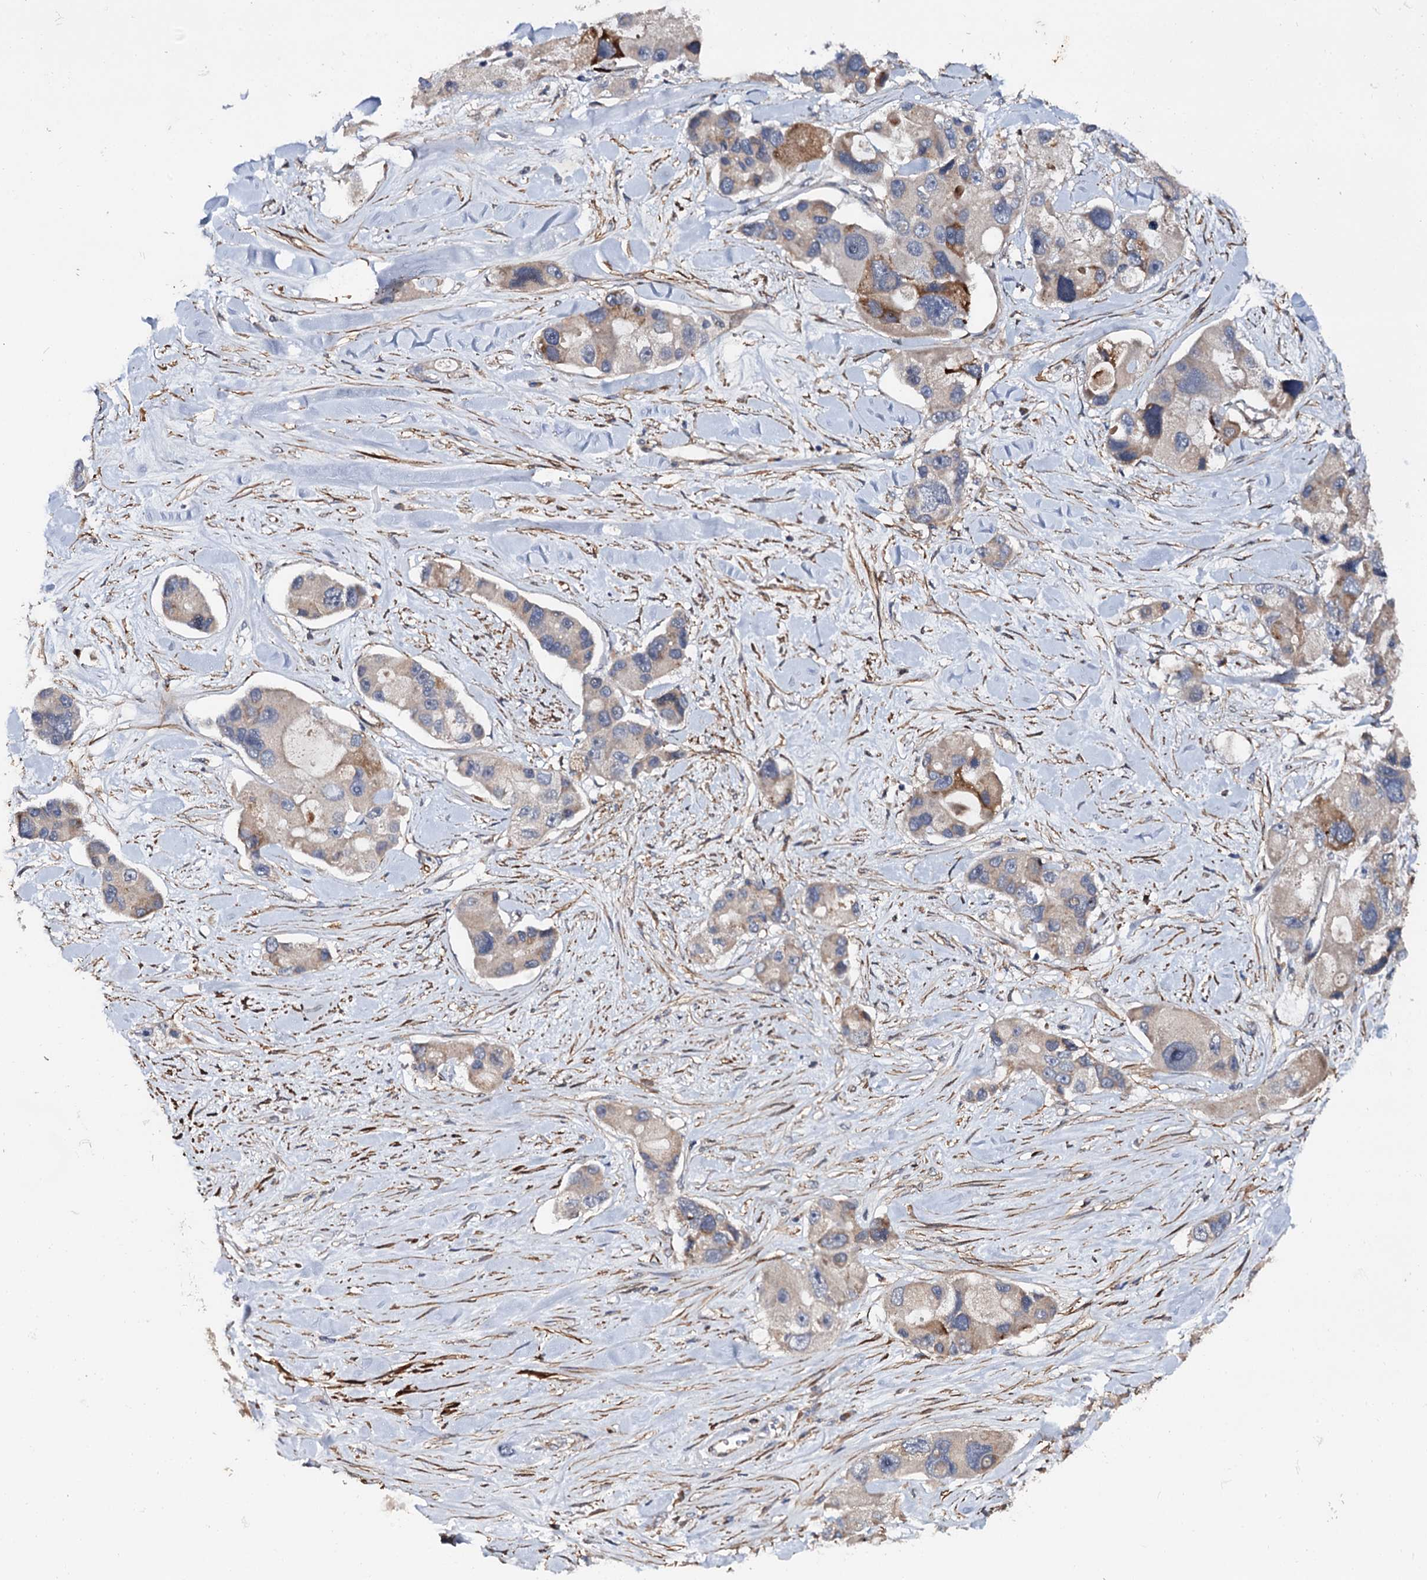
{"staining": {"intensity": "moderate", "quantity": "<25%", "location": "cytoplasmic/membranous"}, "tissue": "lung cancer", "cell_type": "Tumor cells", "image_type": "cancer", "snomed": [{"axis": "morphology", "description": "Adenocarcinoma, NOS"}, {"axis": "topography", "description": "Lung"}], "caption": "A histopathology image of human lung adenocarcinoma stained for a protein demonstrates moderate cytoplasmic/membranous brown staining in tumor cells. Using DAB (brown) and hematoxylin (blue) stains, captured at high magnification using brightfield microscopy.", "gene": "ISM2", "patient": {"sex": "female", "age": 54}}